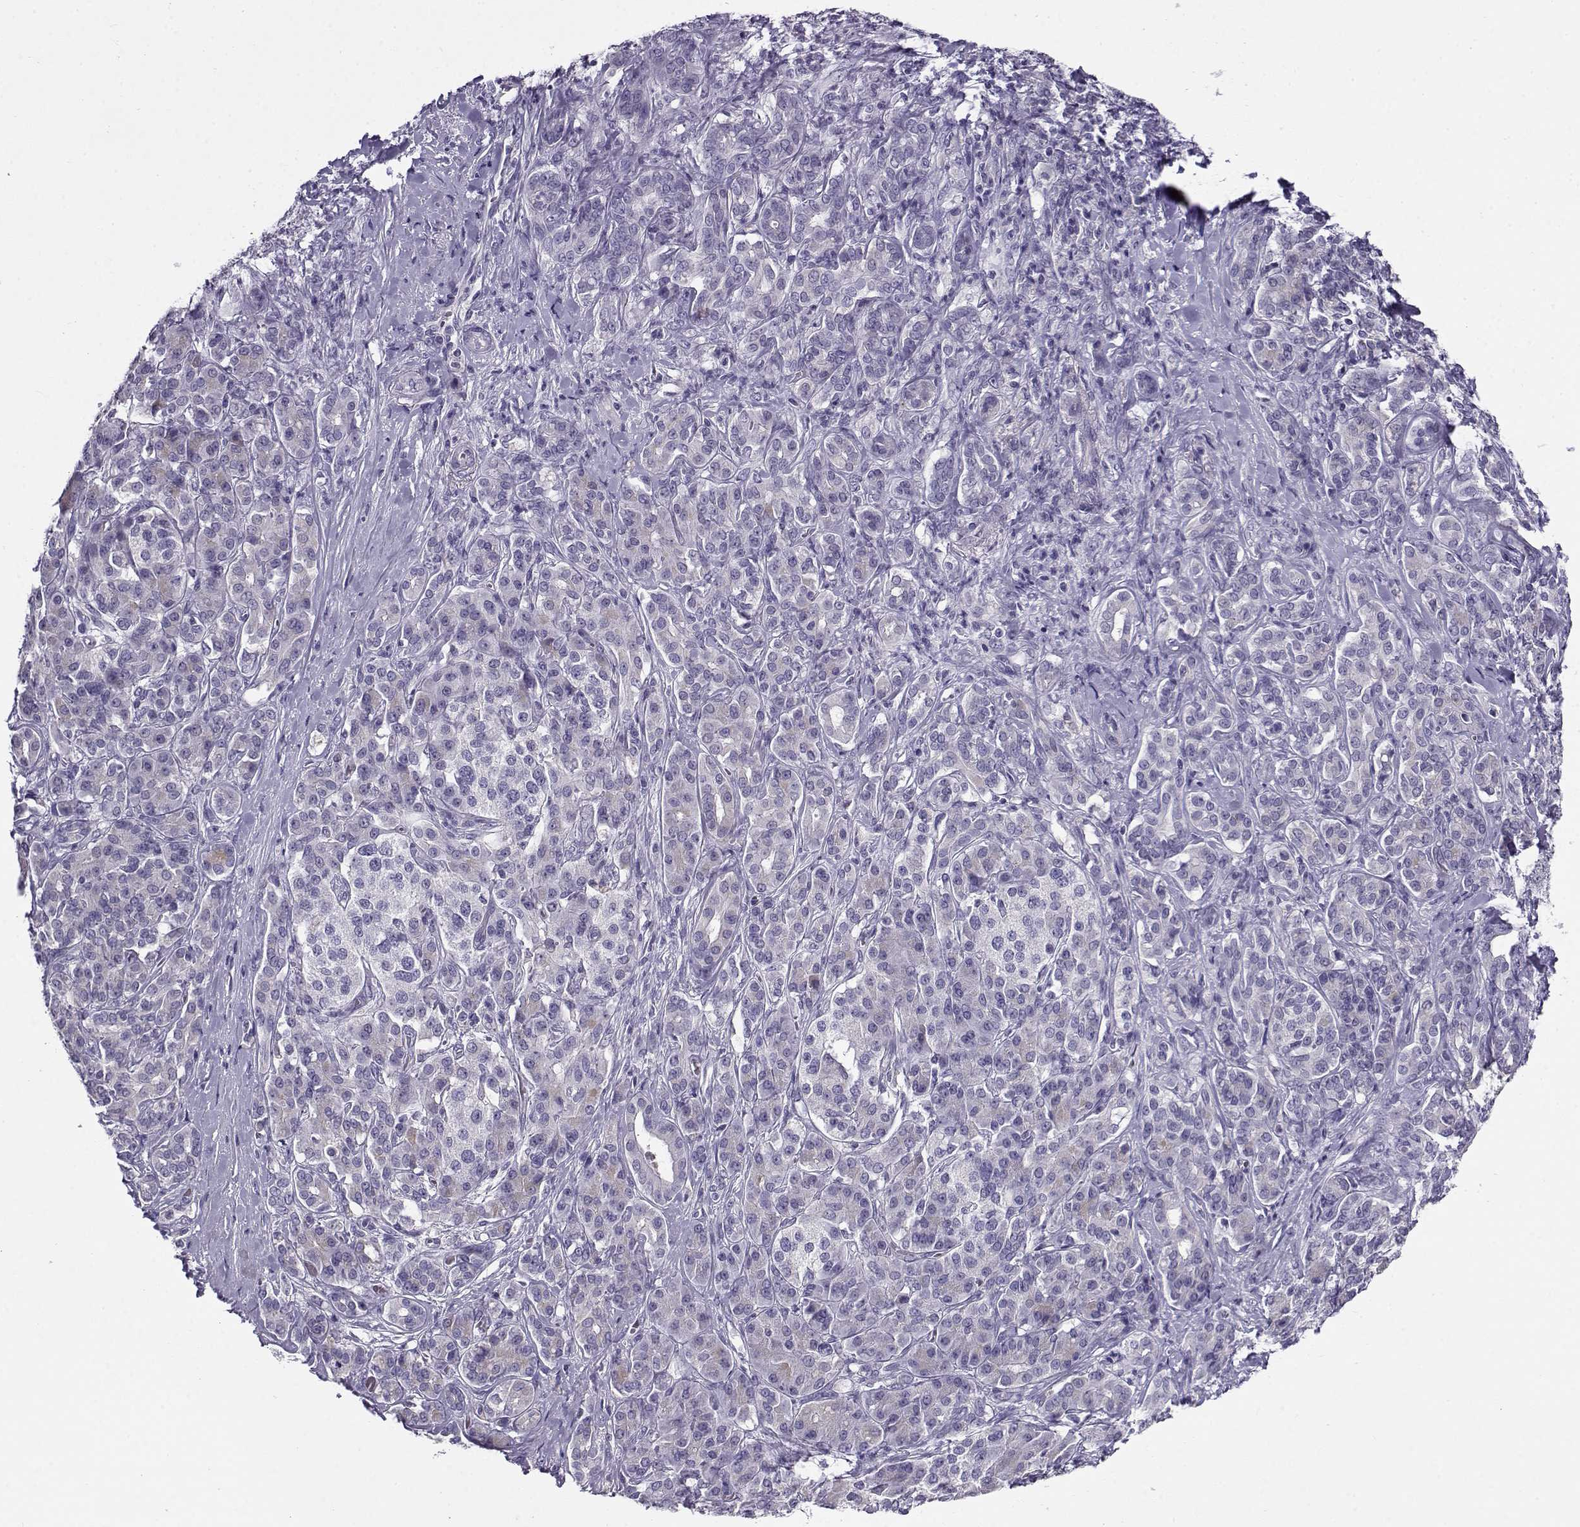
{"staining": {"intensity": "negative", "quantity": "none", "location": "none"}, "tissue": "pancreatic cancer", "cell_type": "Tumor cells", "image_type": "cancer", "snomed": [{"axis": "morphology", "description": "Normal tissue, NOS"}, {"axis": "morphology", "description": "Inflammation, NOS"}, {"axis": "morphology", "description": "Adenocarcinoma, NOS"}, {"axis": "topography", "description": "Pancreas"}], "caption": "An image of pancreatic cancer stained for a protein demonstrates no brown staining in tumor cells. (IHC, brightfield microscopy, high magnification).", "gene": "FEZF1", "patient": {"sex": "male", "age": 57}}